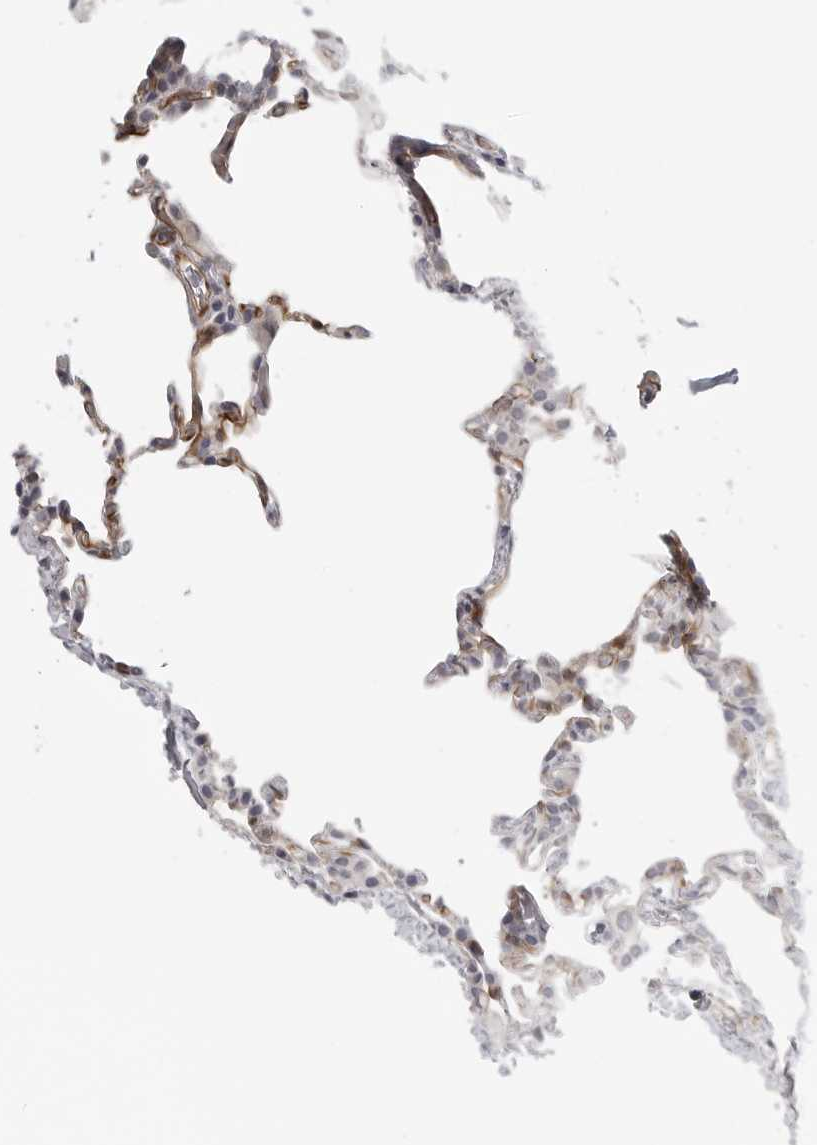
{"staining": {"intensity": "moderate", "quantity": "<25%", "location": "cytoplasmic/membranous"}, "tissue": "lung", "cell_type": "Alveolar cells", "image_type": "normal", "snomed": [{"axis": "morphology", "description": "Normal tissue, NOS"}, {"axis": "topography", "description": "Lung"}], "caption": "The micrograph reveals immunohistochemical staining of benign lung. There is moderate cytoplasmic/membranous positivity is seen in approximately <25% of alveolar cells.", "gene": "TUT4", "patient": {"sex": "male", "age": 20}}